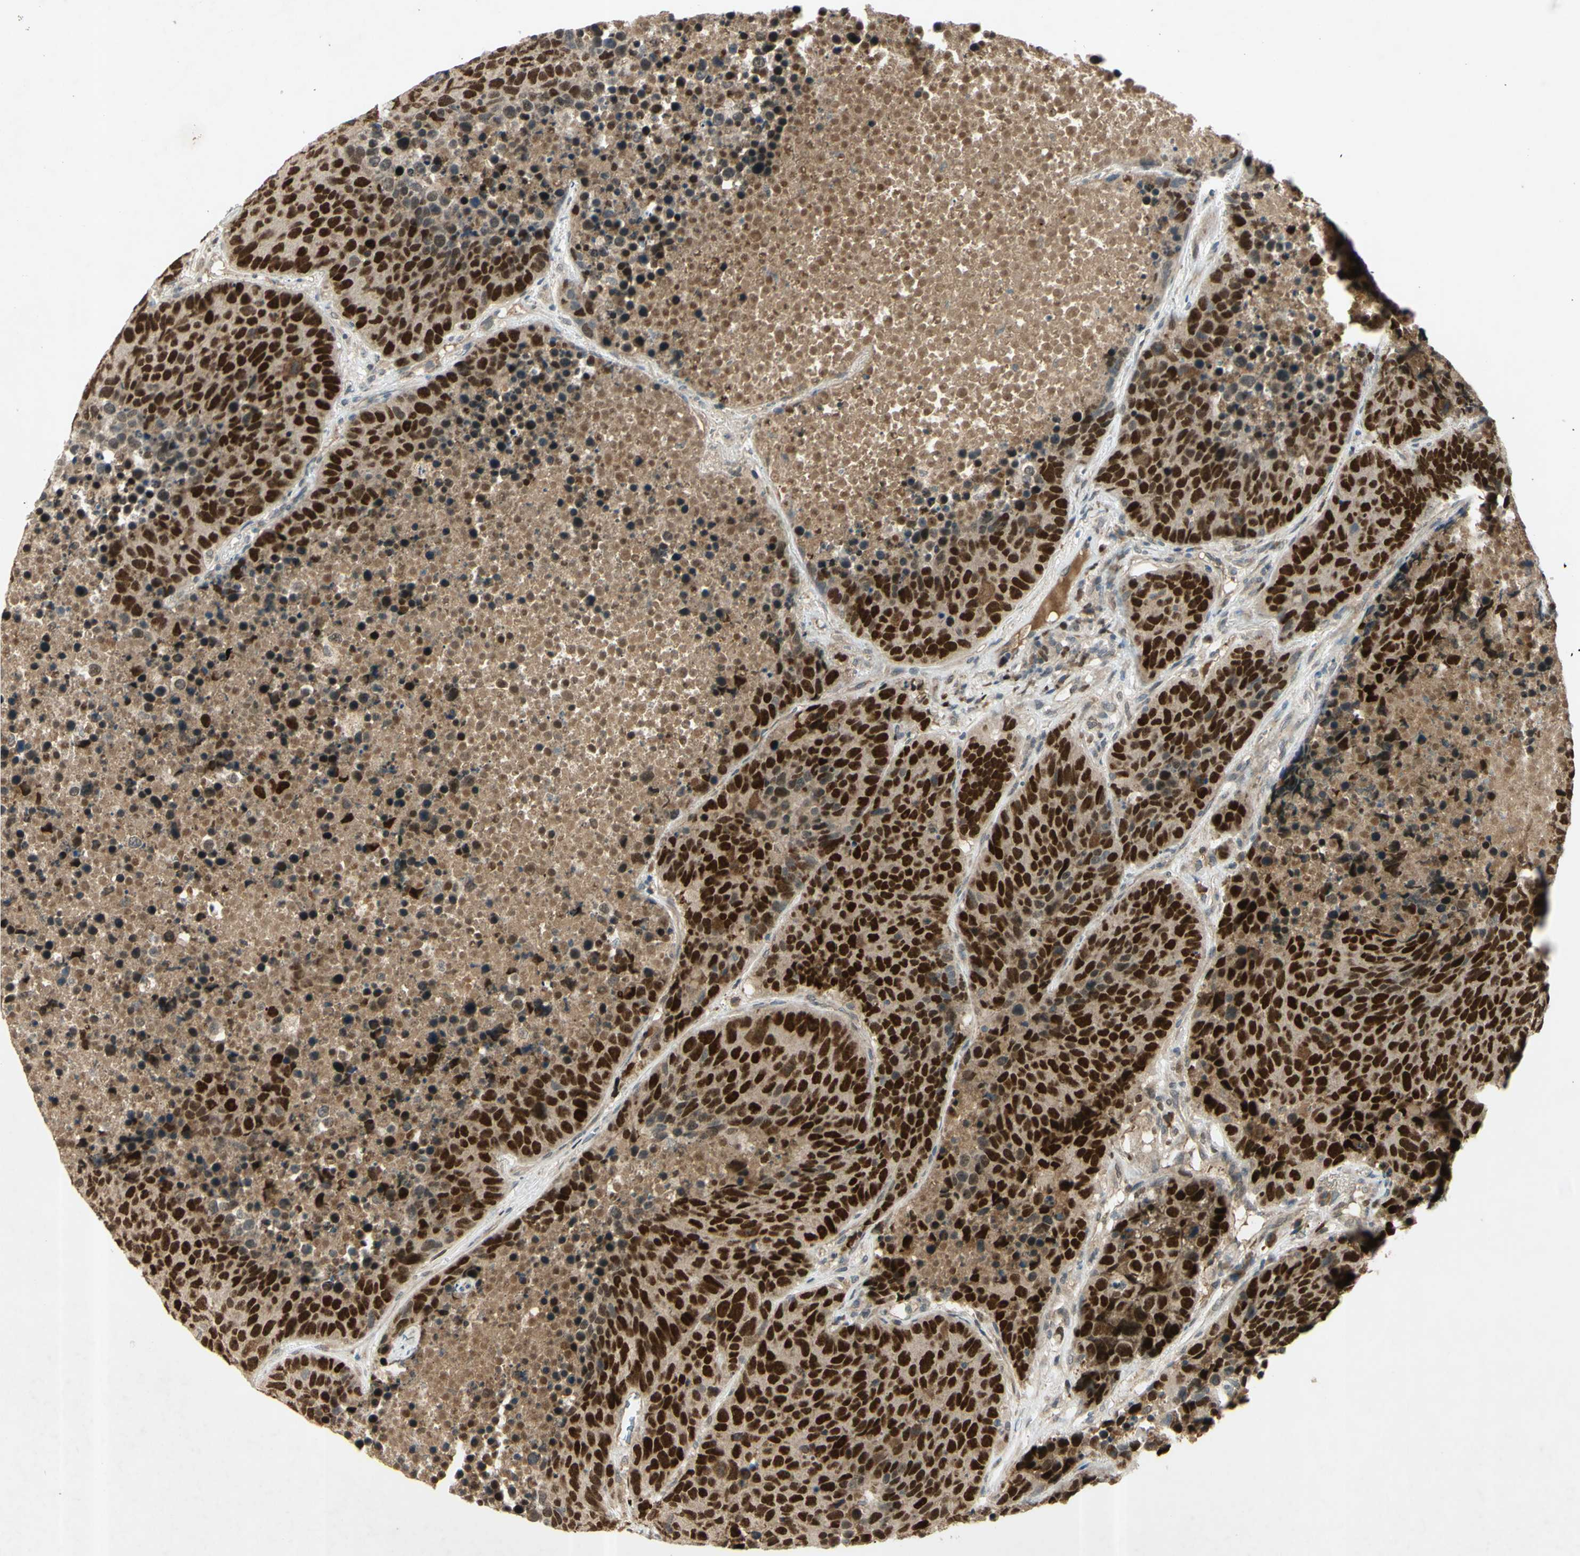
{"staining": {"intensity": "strong", "quantity": ">75%", "location": "nuclear"}, "tissue": "carcinoid", "cell_type": "Tumor cells", "image_type": "cancer", "snomed": [{"axis": "morphology", "description": "Carcinoid, malignant, NOS"}, {"axis": "topography", "description": "Lung"}], "caption": "This is a micrograph of IHC staining of carcinoid, which shows strong expression in the nuclear of tumor cells.", "gene": "RAD18", "patient": {"sex": "male", "age": 60}}